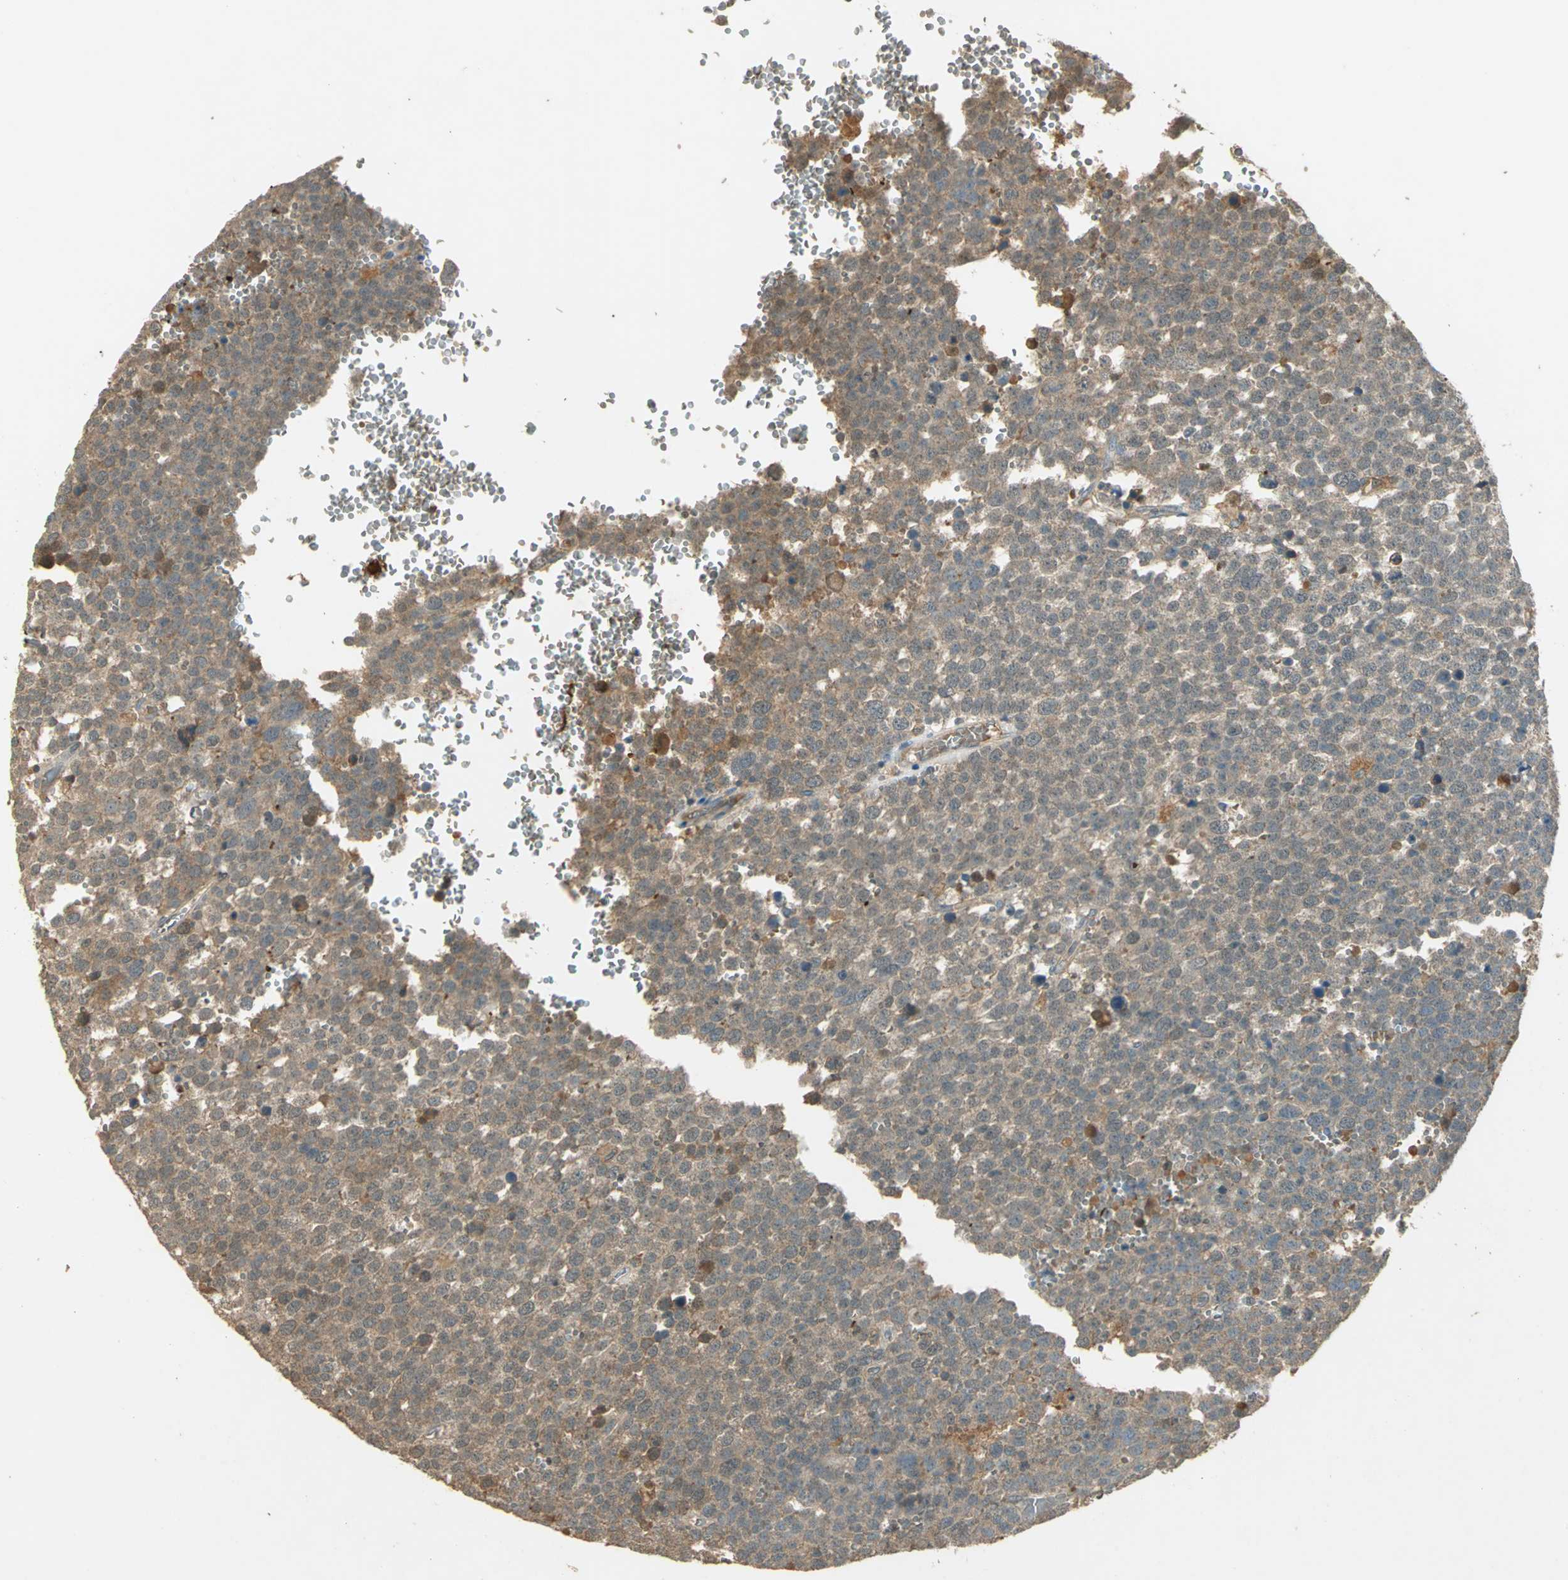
{"staining": {"intensity": "moderate", "quantity": ">75%", "location": "cytoplasmic/membranous"}, "tissue": "testis cancer", "cell_type": "Tumor cells", "image_type": "cancer", "snomed": [{"axis": "morphology", "description": "Seminoma, NOS"}, {"axis": "topography", "description": "Testis"}], "caption": "DAB (3,3'-diaminobenzidine) immunohistochemical staining of human seminoma (testis) demonstrates moderate cytoplasmic/membranous protein positivity in about >75% of tumor cells.", "gene": "KEAP1", "patient": {"sex": "male", "age": 71}}